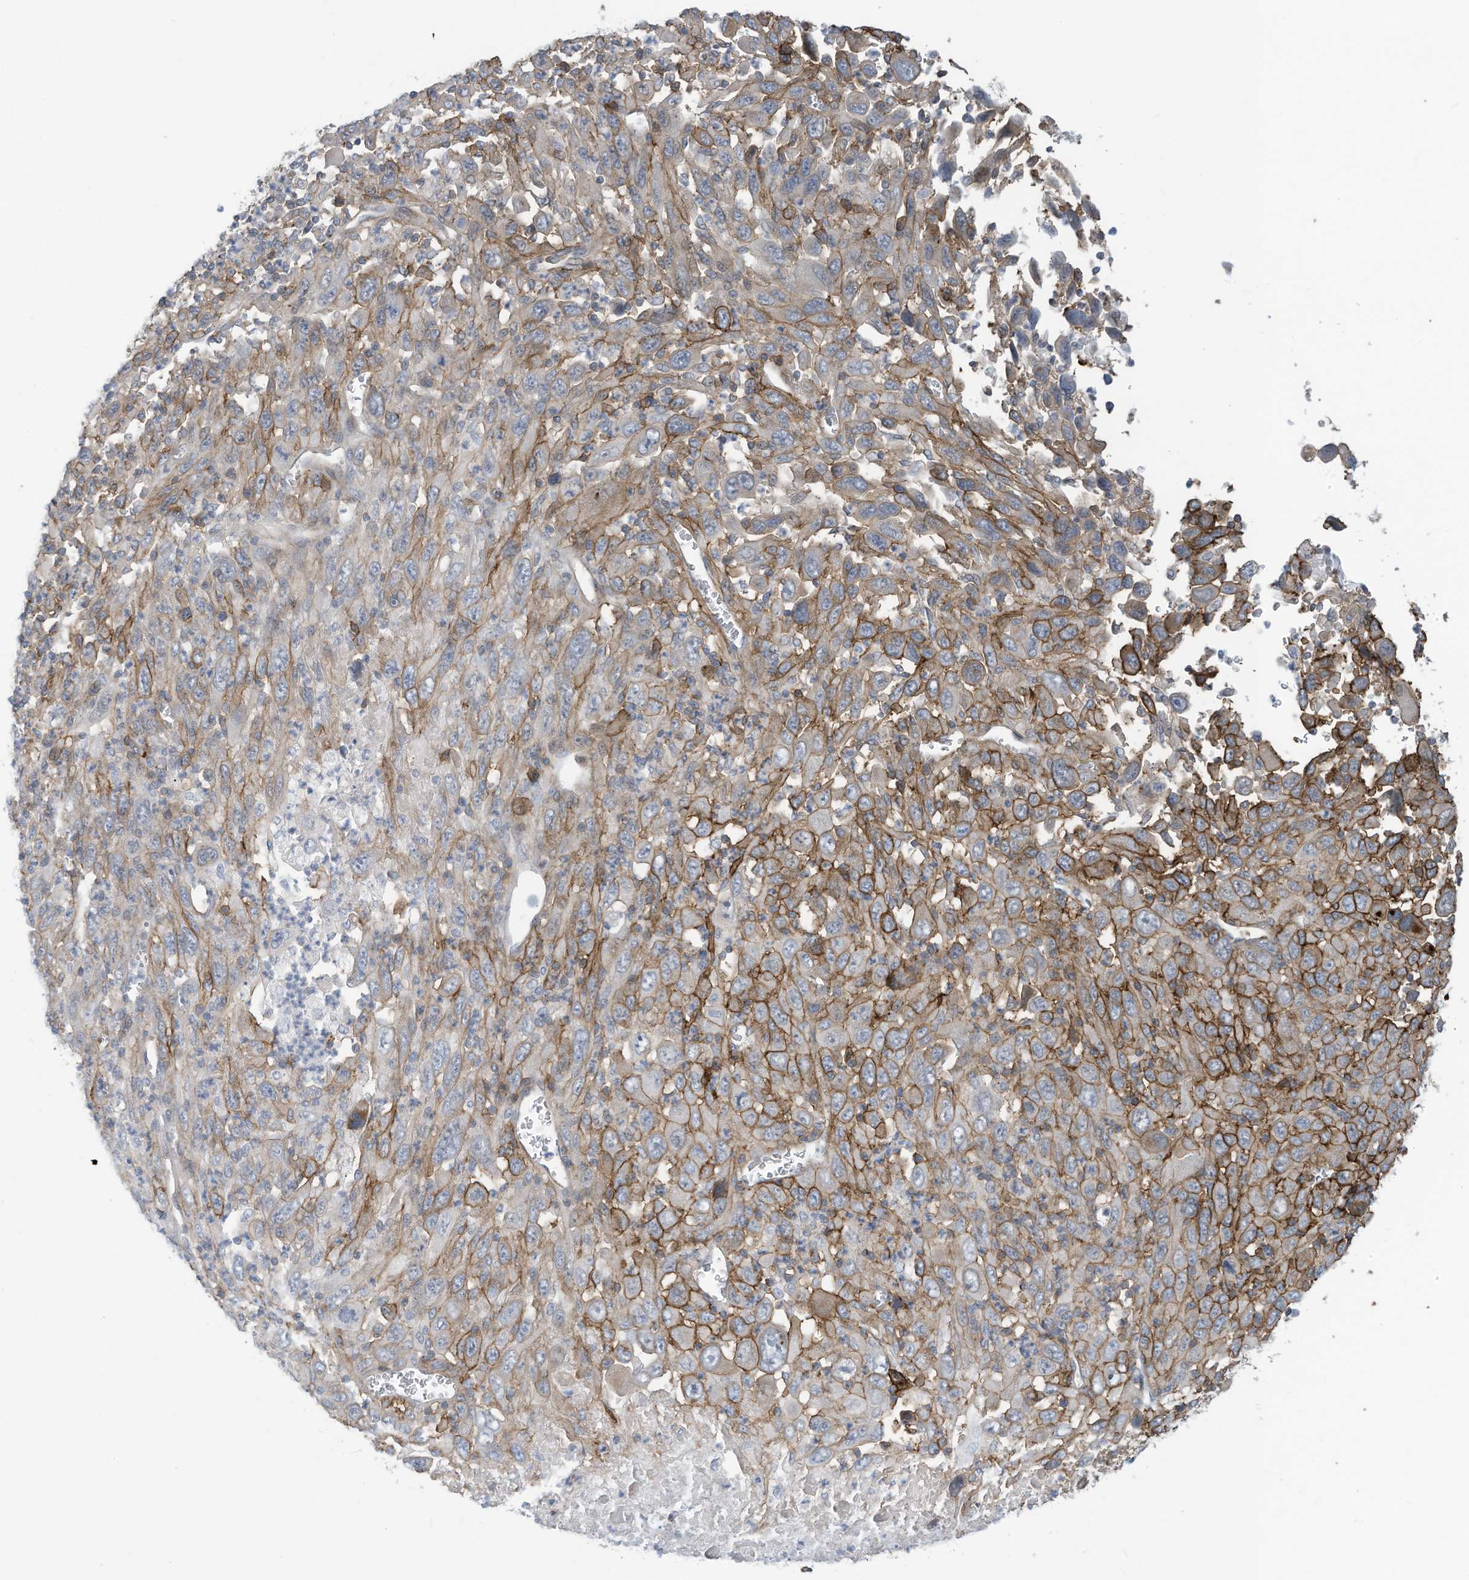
{"staining": {"intensity": "moderate", "quantity": "25%-75%", "location": "cytoplasmic/membranous"}, "tissue": "melanoma", "cell_type": "Tumor cells", "image_type": "cancer", "snomed": [{"axis": "morphology", "description": "Malignant melanoma, Metastatic site"}, {"axis": "topography", "description": "Skin"}], "caption": "Brown immunohistochemical staining in human malignant melanoma (metastatic site) displays moderate cytoplasmic/membranous expression in about 25%-75% of tumor cells.", "gene": "SLC1A5", "patient": {"sex": "female", "age": 56}}